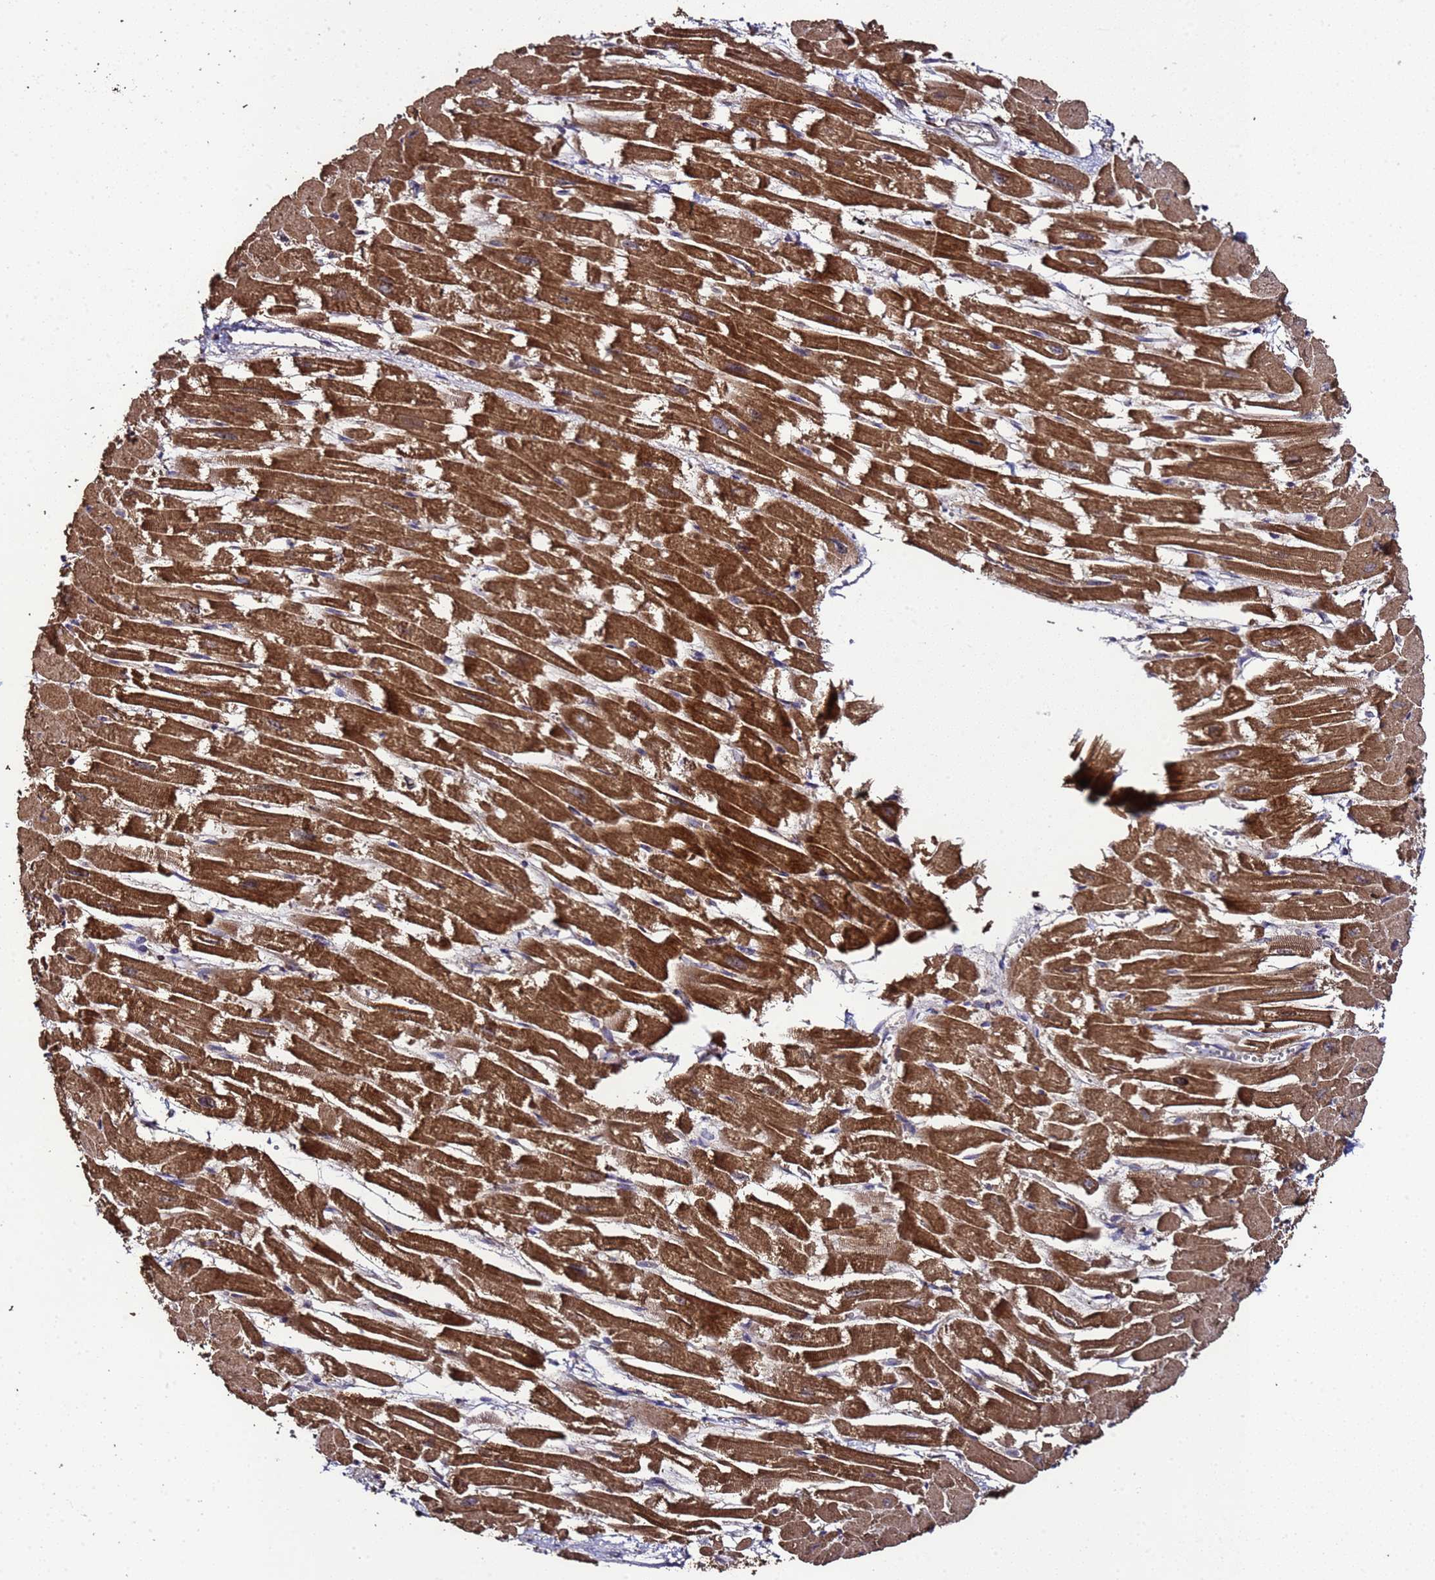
{"staining": {"intensity": "strong", "quantity": ">75%", "location": "cytoplasmic/membranous"}, "tissue": "heart muscle", "cell_type": "Cardiomyocytes", "image_type": "normal", "snomed": [{"axis": "morphology", "description": "Normal tissue, NOS"}, {"axis": "topography", "description": "Heart"}], "caption": "IHC histopathology image of normal heart muscle: heart muscle stained using immunohistochemistry (IHC) reveals high levels of strong protein expression localized specifically in the cytoplasmic/membranous of cardiomyocytes, appearing as a cytoplasmic/membranous brown color.", "gene": "HSPBAP1", "patient": {"sex": "male", "age": 54}}